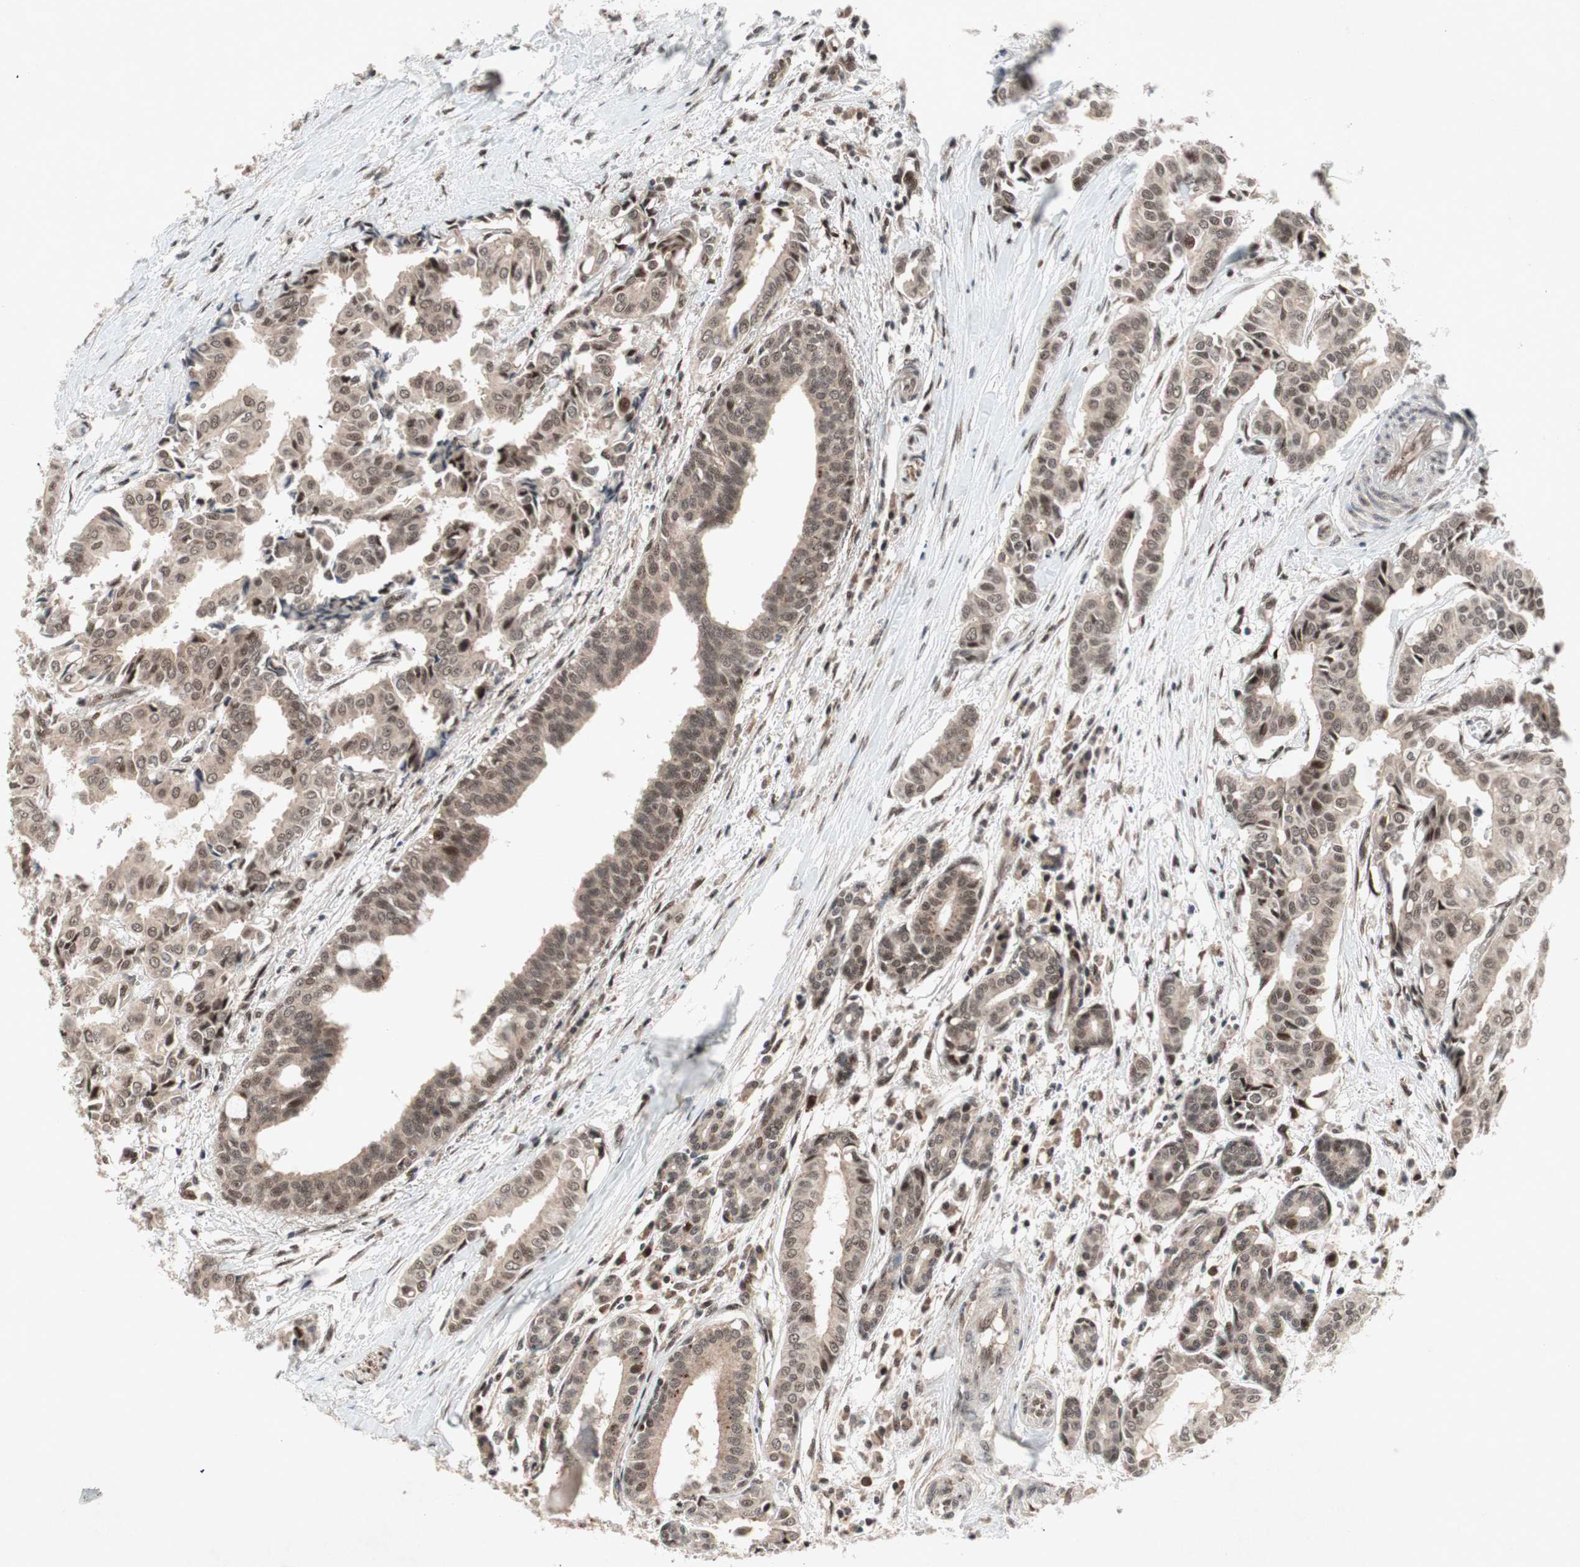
{"staining": {"intensity": "weak", "quantity": ">75%", "location": "cytoplasmic/membranous,nuclear"}, "tissue": "head and neck cancer", "cell_type": "Tumor cells", "image_type": "cancer", "snomed": [{"axis": "morphology", "description": "Adenocarcinoma, NOS"}, {"axis": "topography", "description": "Salivary gland"}, {"axis": "topography", "description": "Head-Neck"}], "caption": "Head and neck cancer (adenocarcinoma) was stained to show a protein in brown. There is low levels of weak cytoplasmic/membranous and nuclear staining in approximately >75% of tumor cells. (brown staining indicates protein expression, while blue staining denotes nuclei).", "gene": "TCF12", "patient": {"sex": "female", "age": 59}}